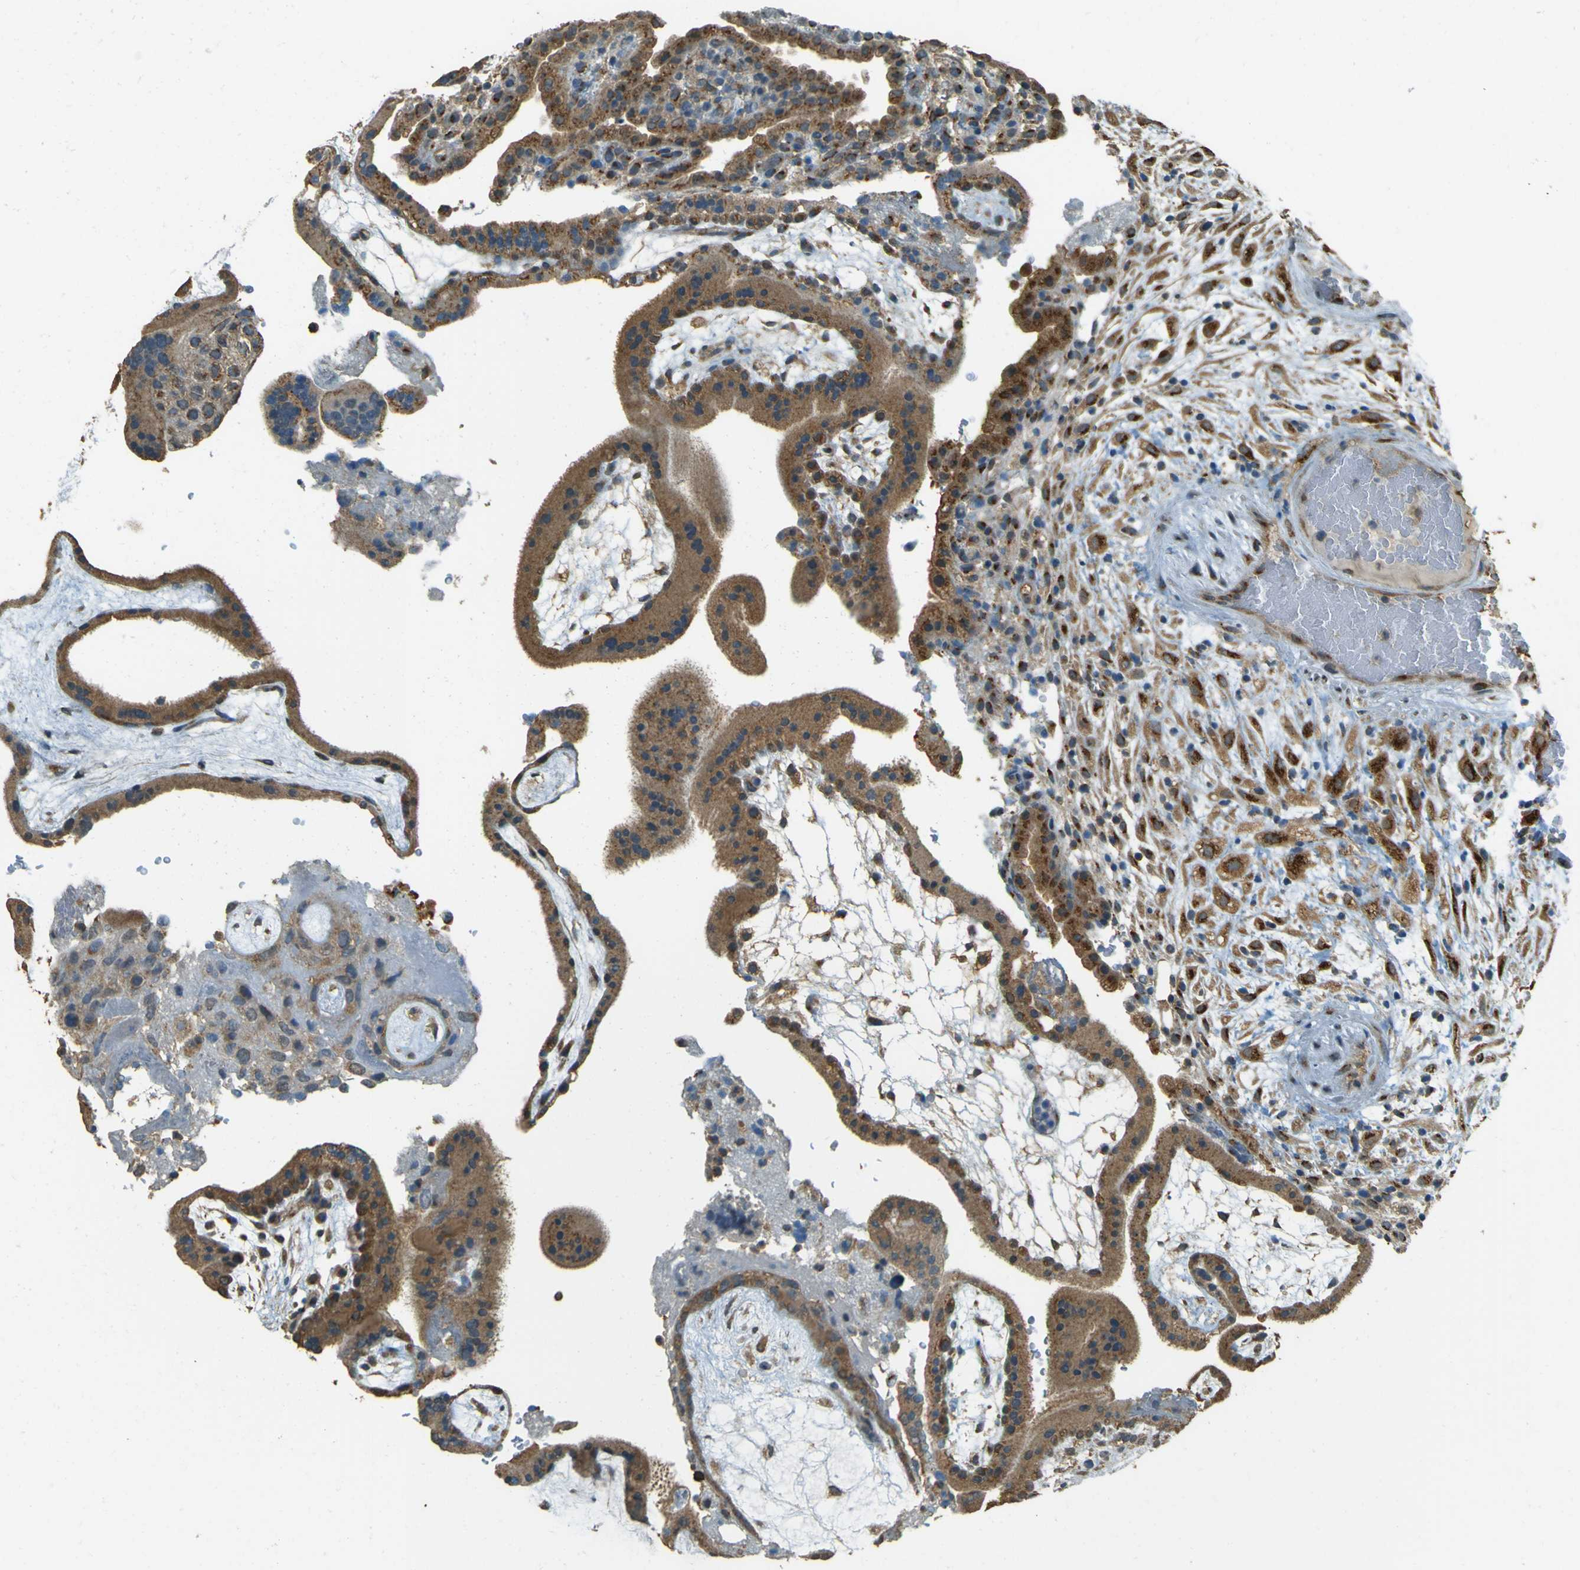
{"staining": {"intensity": "strong", "quantity": ">75%", "location": "cytoplasmic/membranous"}, "tissue": "placenta", "cell_type": "Decidual cells", "image_type": "normal", "snomed": [{"axis": "morphology", "description": "Normal tissue, NOS"}, {"axis": "topography", "description": "Placenta"}], "caption": "Protein expression analysis of benign placenta displays strong cytoplasmic/membranous positivity in approximately >75% of decidual cells. (Brightfield microscopy of DAB IHC at high magnification).", "gene": "GOLGA1", "patient": {"sex": "female", "age": 19}}